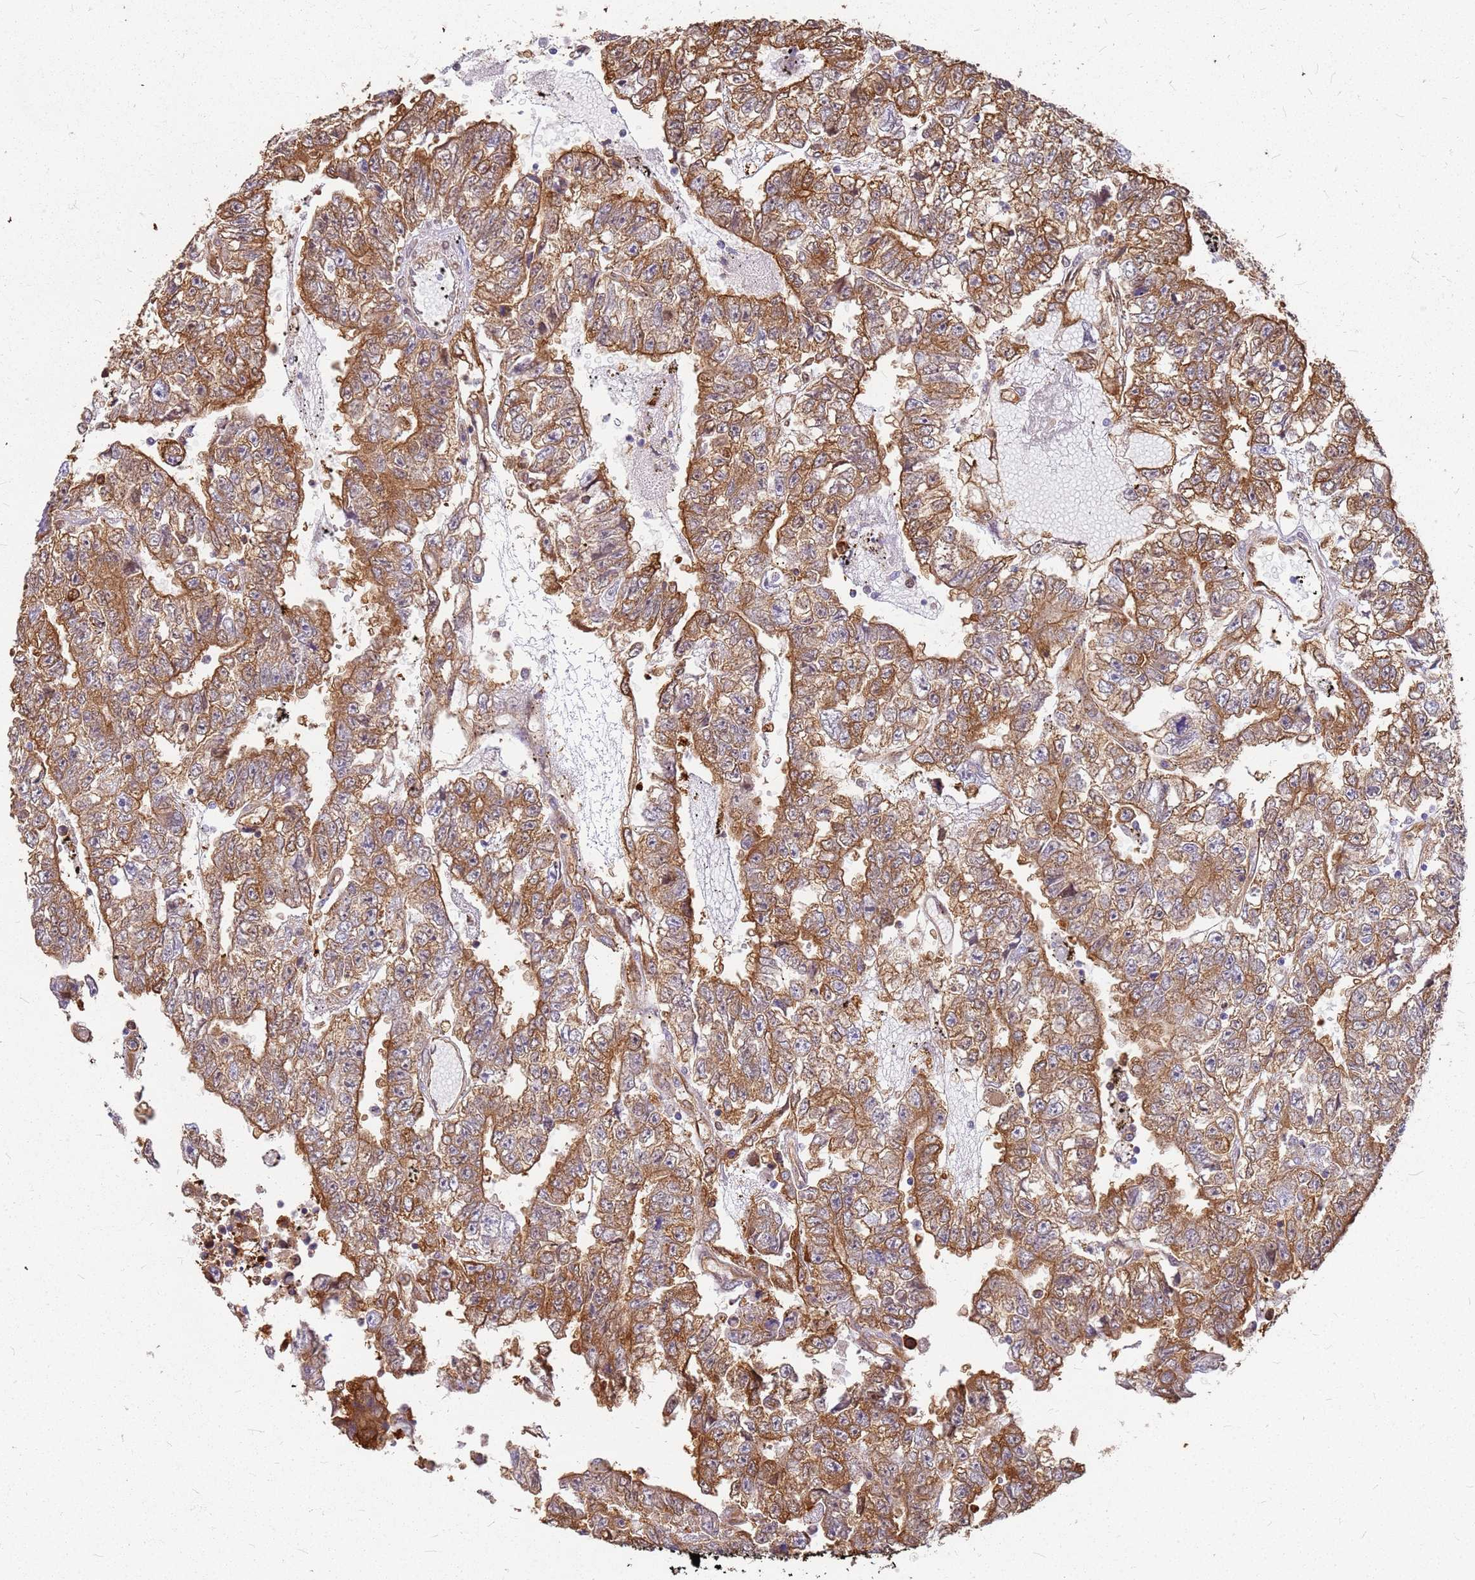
{"staining": {"intensity": "moderate", "quantity": ">75%", "location": "cytoplasmic/membranous"}, "tissue": "testis cancer", "cell_type": "Tumor cells", "image_type": "cancer", "snomed": [{"axis": "morphology", "description": "Carcinoma, Embryonal, NOS"}, {"axis": "topography", "description": "Testis"}], "caption": "This is an image of immunohistochemistry (IHC) staining of testis cancer (embryonal carcinoma), which shows moderate staining in the cytoplasmic/membranous of tumor cells.", "gene": "HDX", "patient": {"sex": "male", "age": 25}}